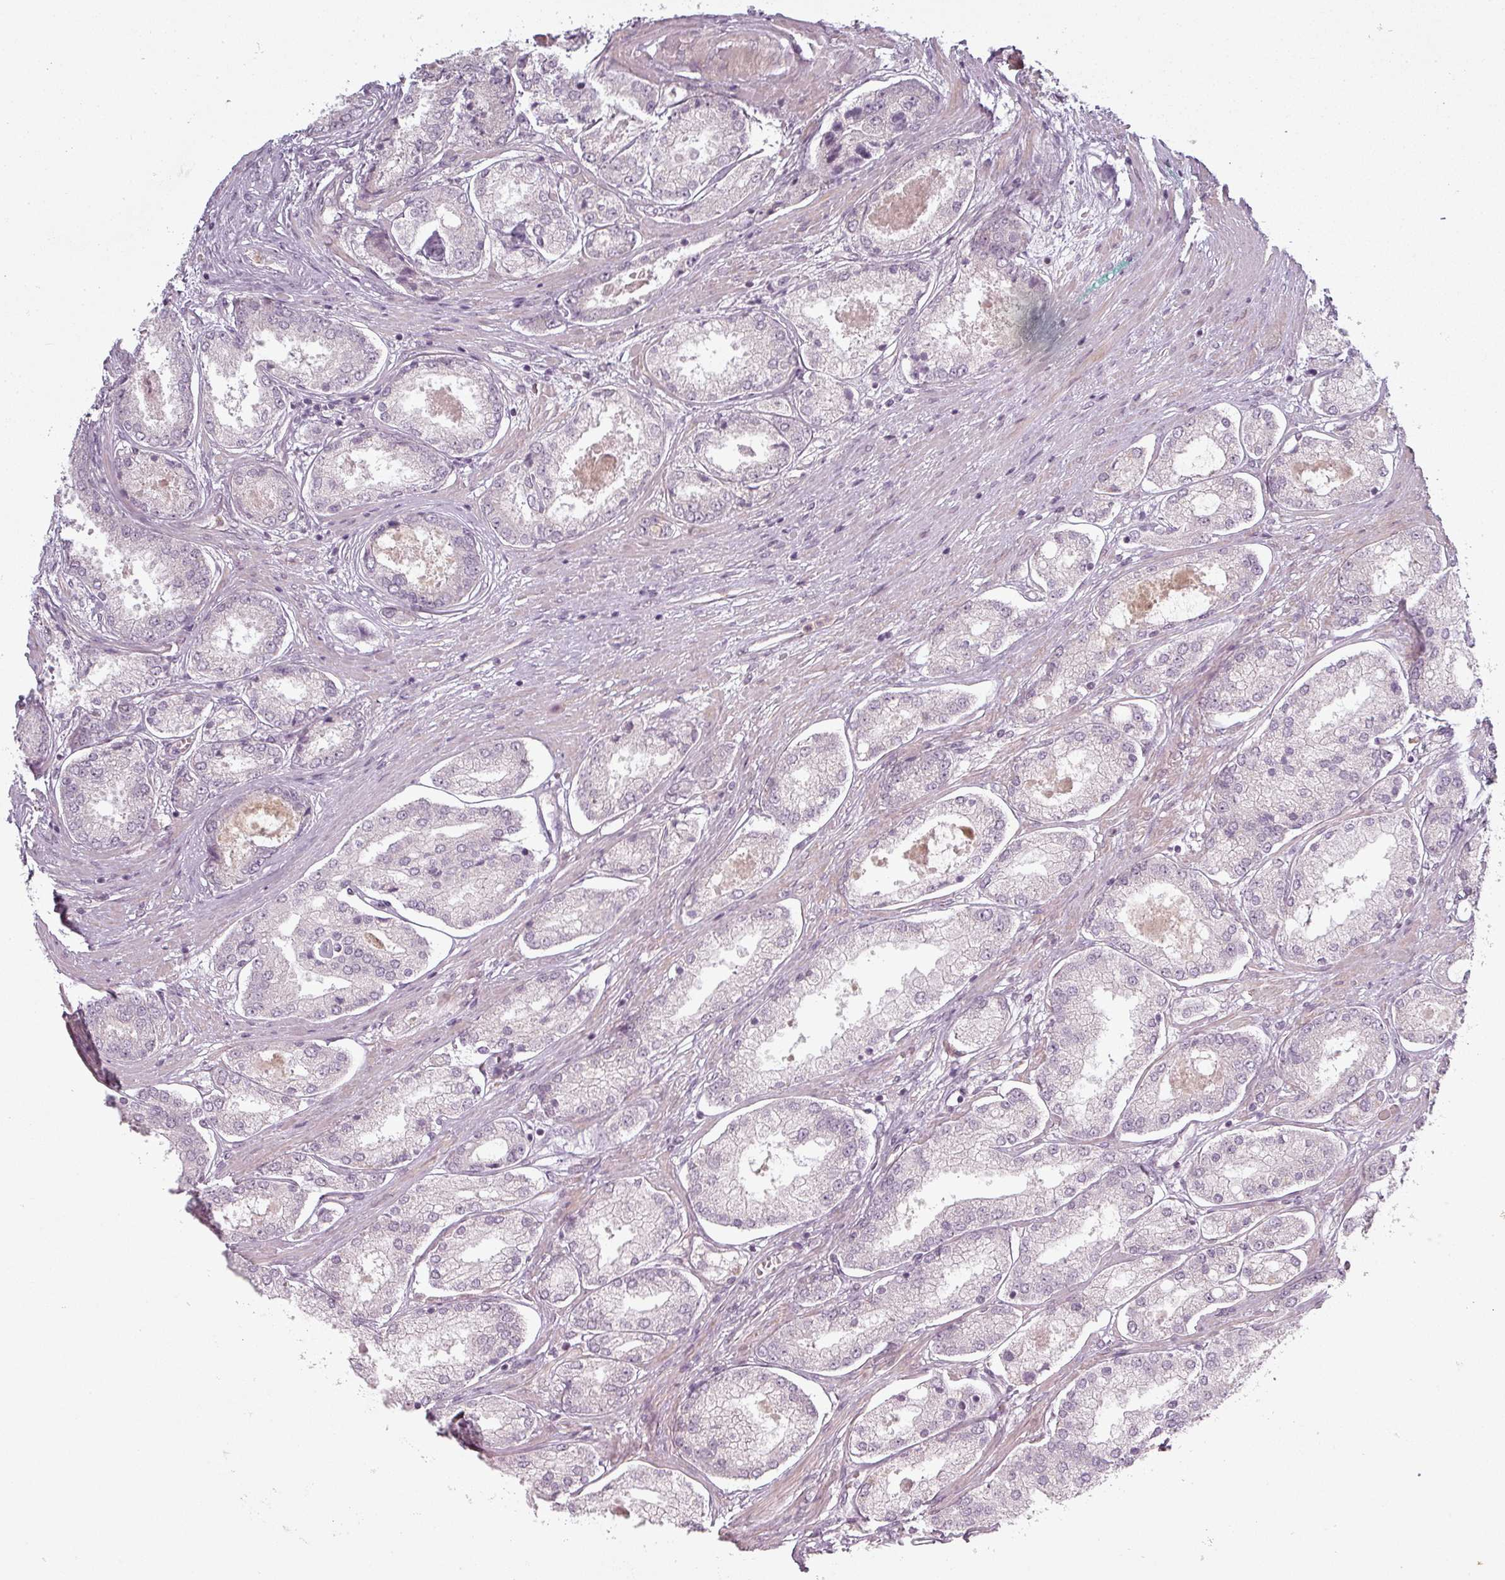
{"staining": {"intensity": "negative", "quantity": "none", "location": "none"}, "tissue": "prostate cancer", "cell_type": "Tumor cells", "image_type": "cancer", "snomed": [{"axis": "morphology", "description": "Adenocarcinoma, Low grade"}, {"axis": "topography", "description": "Prostate"}], "caption": "Immunohistochemistry histopathology image of prostate cancer stained for a protein (brown), which displays no expression in tumor cells.", "gene": "SLC16A9", "patient": {"sex": "male", "age": 68}}